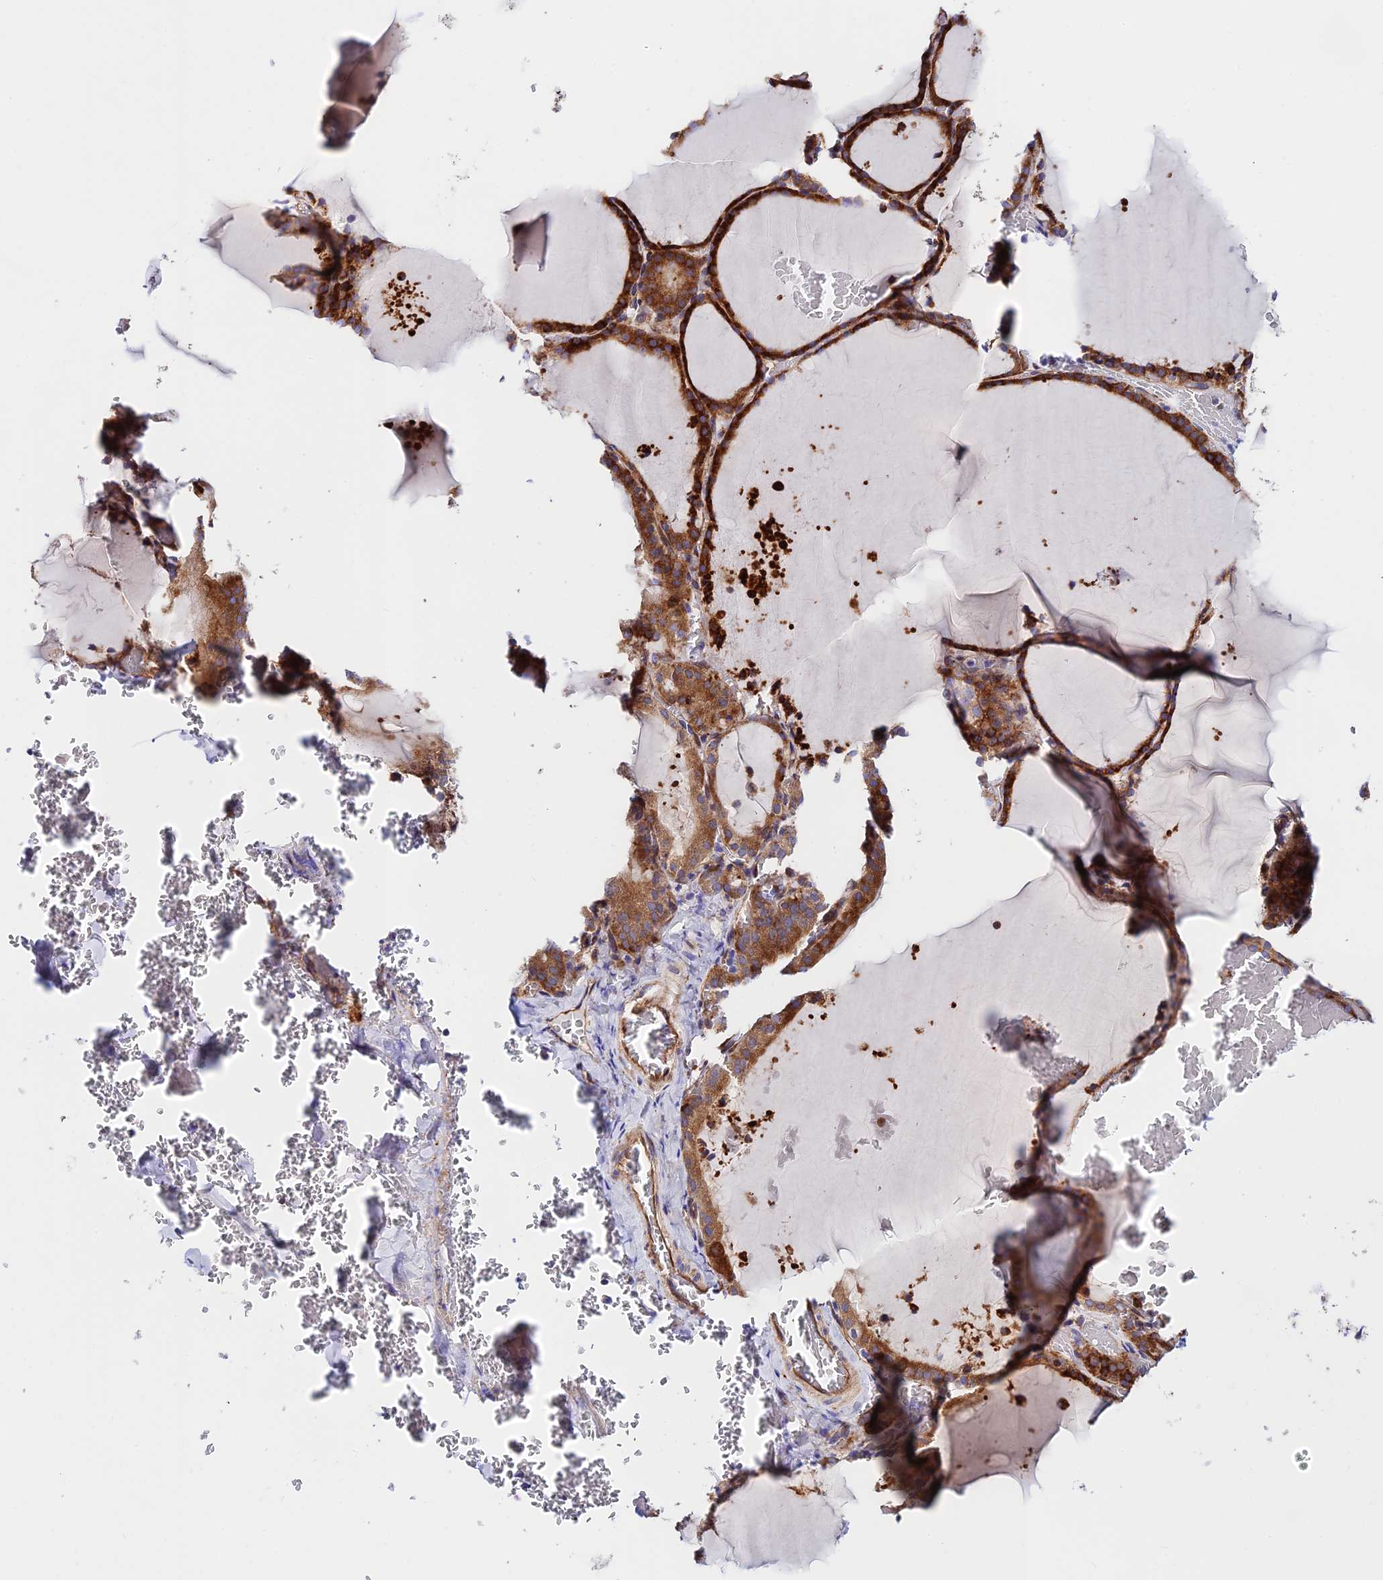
{"staining": {"intensity": "strong", "quantity": ">75%", "location": "cytoplasmic/membranous"}, "tissue": "thyroid gland", "cell_type": "Glandular cells", "image_type": "normal", "snomed": [{"axis": "morphology", "description": "Normal tissue, NOS"}, {"axis": "topography", "description": "Thyroid gland"}], "caption": "Strong cytoplasmic/membranous protein staining is present in approximately >75% of glandular cells in thyroid gland. The staining was performed using DAB to visualize the protein expression in brown, while the nuclei were stained in blue with hematoxylin (Magnification: 20x).", "gene": "VPS13C", "patient": {"sex": "female", "age": 39}}